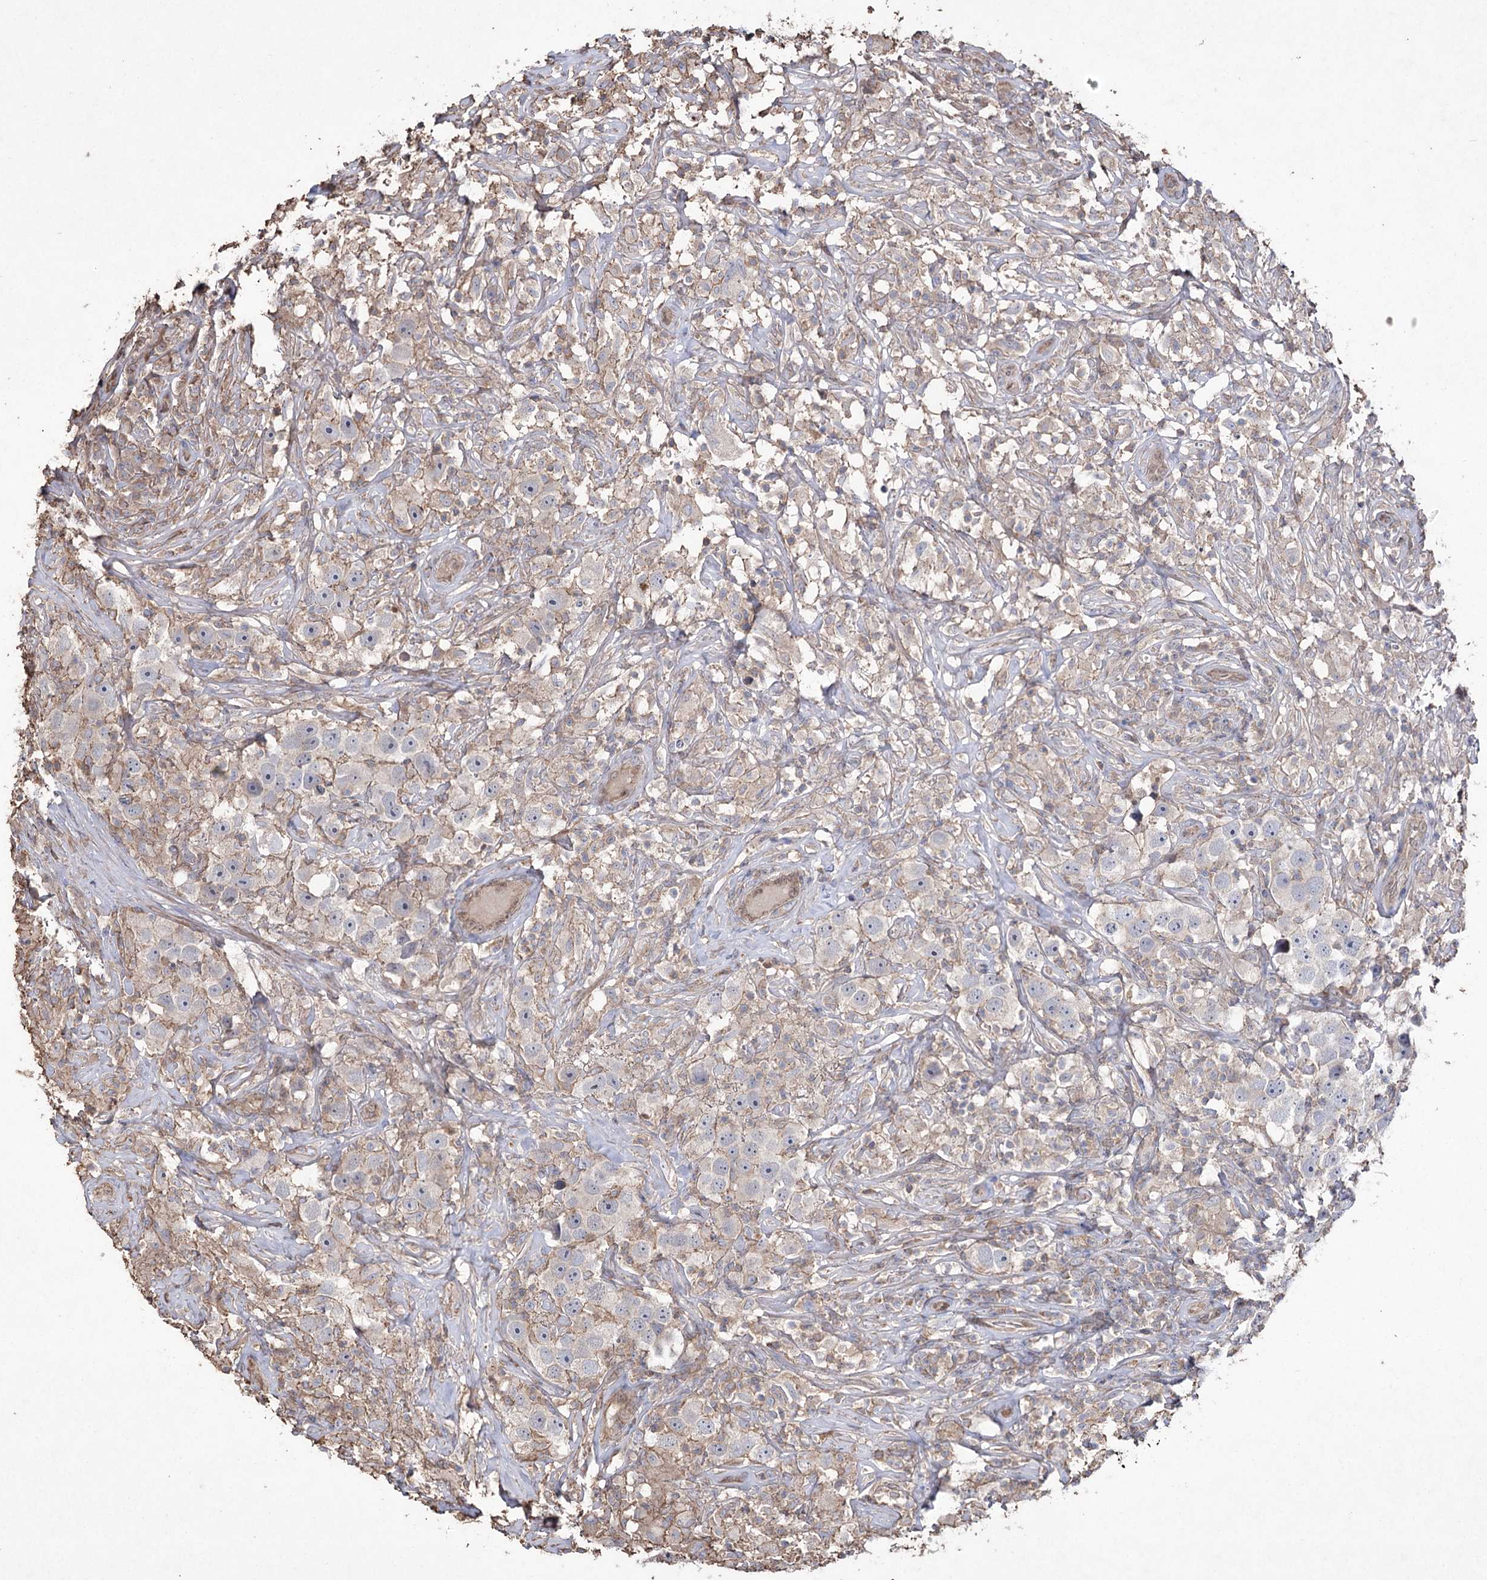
{"staining": {"intensity": "negative", "quantity": "none", "location": "none"}, "tissue": "testis cancer", "cell_type": "Tumor cells", "image_type": "cancer", "snomed": [{"axis": "morphology", "description": "Seminoma, NOS"}, {"axis": "topography", "description": "Testis"}], "caption": "This is an immunohistochemistry (IHC) micrograph of human testis cancer (seminoma). There is no expression in tumor cells.", "gene": "FAM13B", "patient": {"sex": "male", "age": 49}}